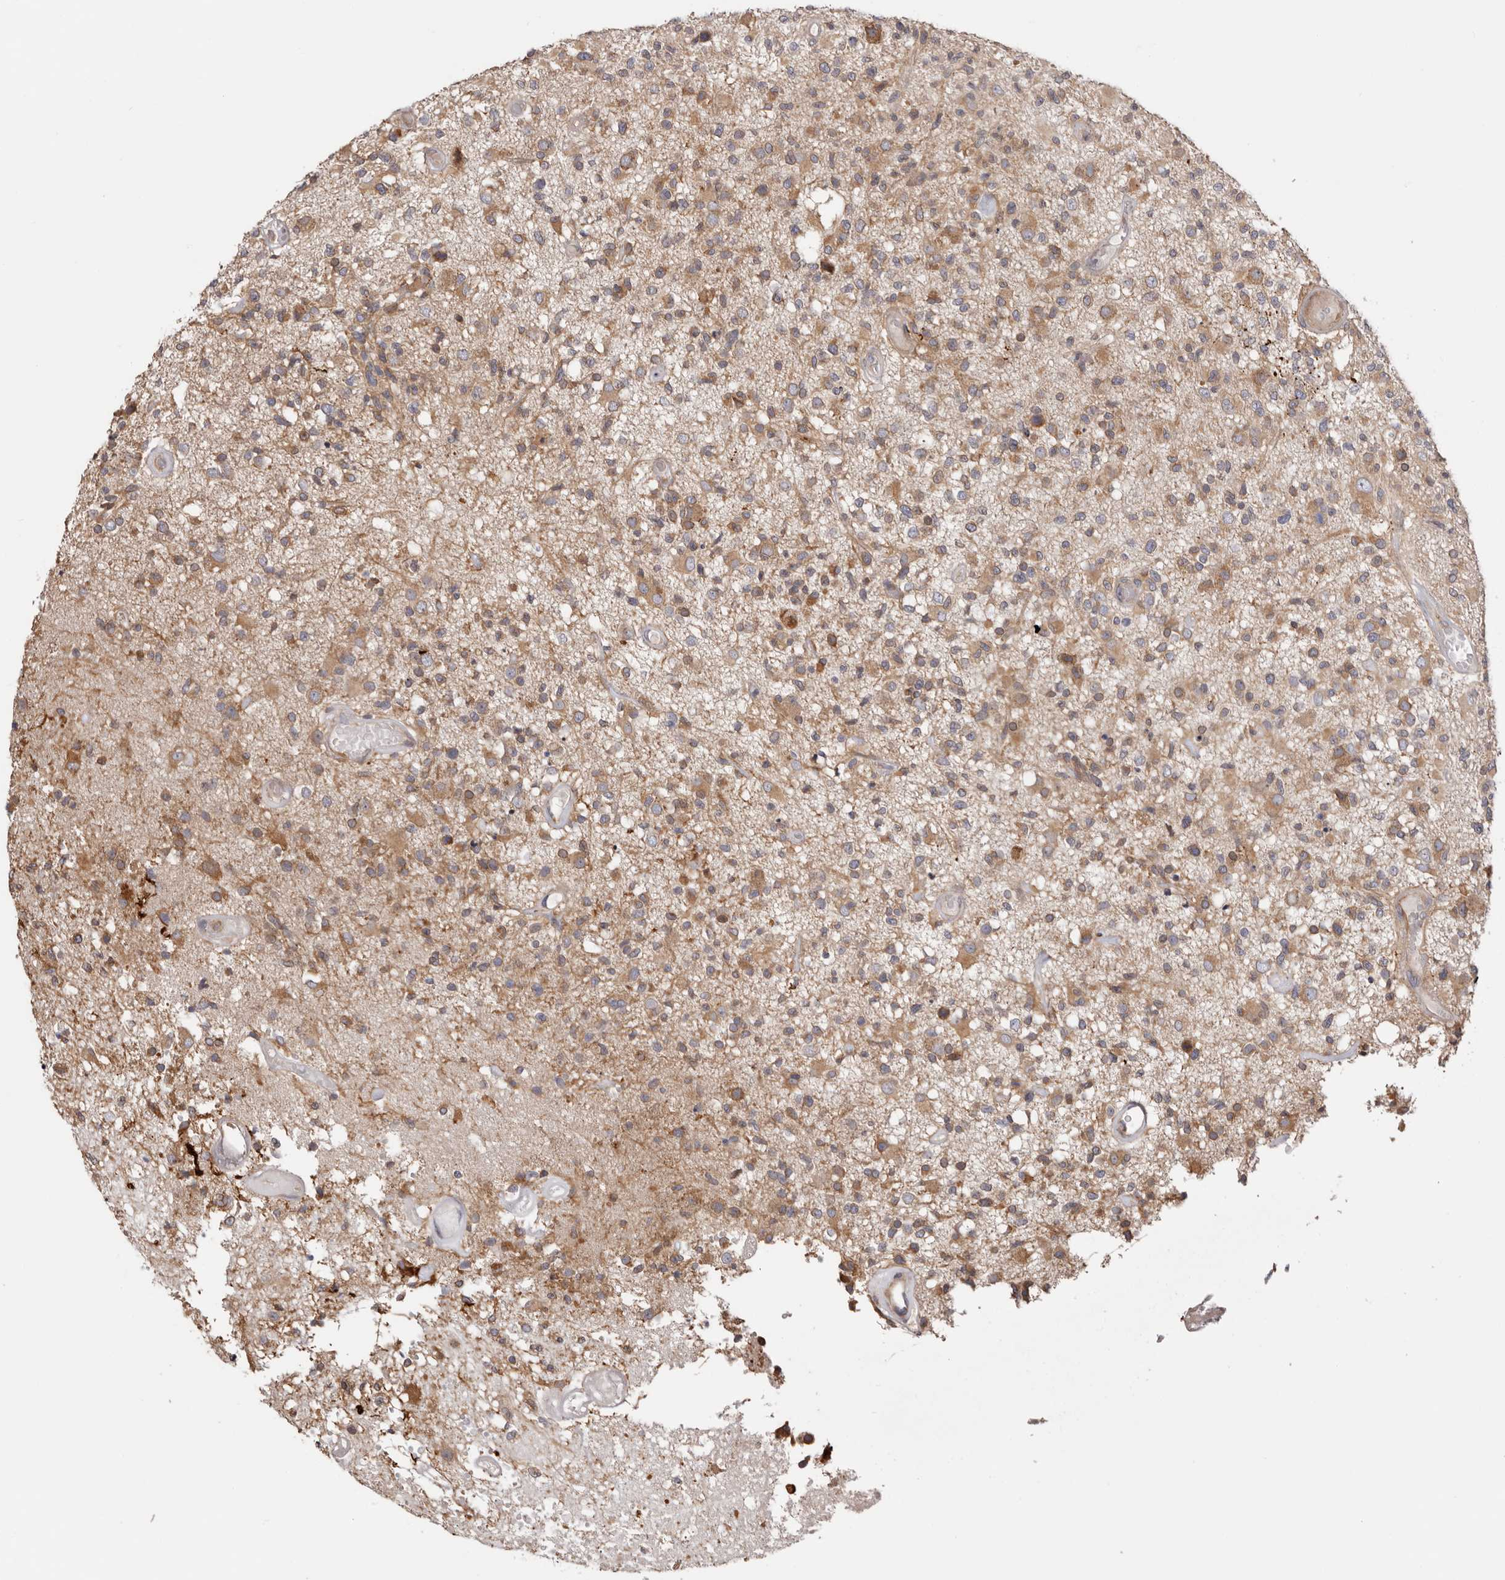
{"staining": {"intensity": "moderate", "quantity": "25%-75%", "location": "cytoplasmic/membranous"}, "tissue": "glioma", "cell_type": "Tumor cells", "image_type": "cancer", "snomed": [{"axis": "morphology", "description": "Glioma, malignant, High grade"}, {"axis": "morphology", "description": "Glioblastoma, NOS"}, {"axis": "topography", "description": "Brain"}], "caption": "This histopathology image reveals immunohistochemistry (IHC) staining of glioblastoma, with medium moderate cytoplasmic/membranous staining in approximately 25%-75% of tumor cells.", "gene": "TMUB1", "patient": {"sex": "male", "age": 60}}